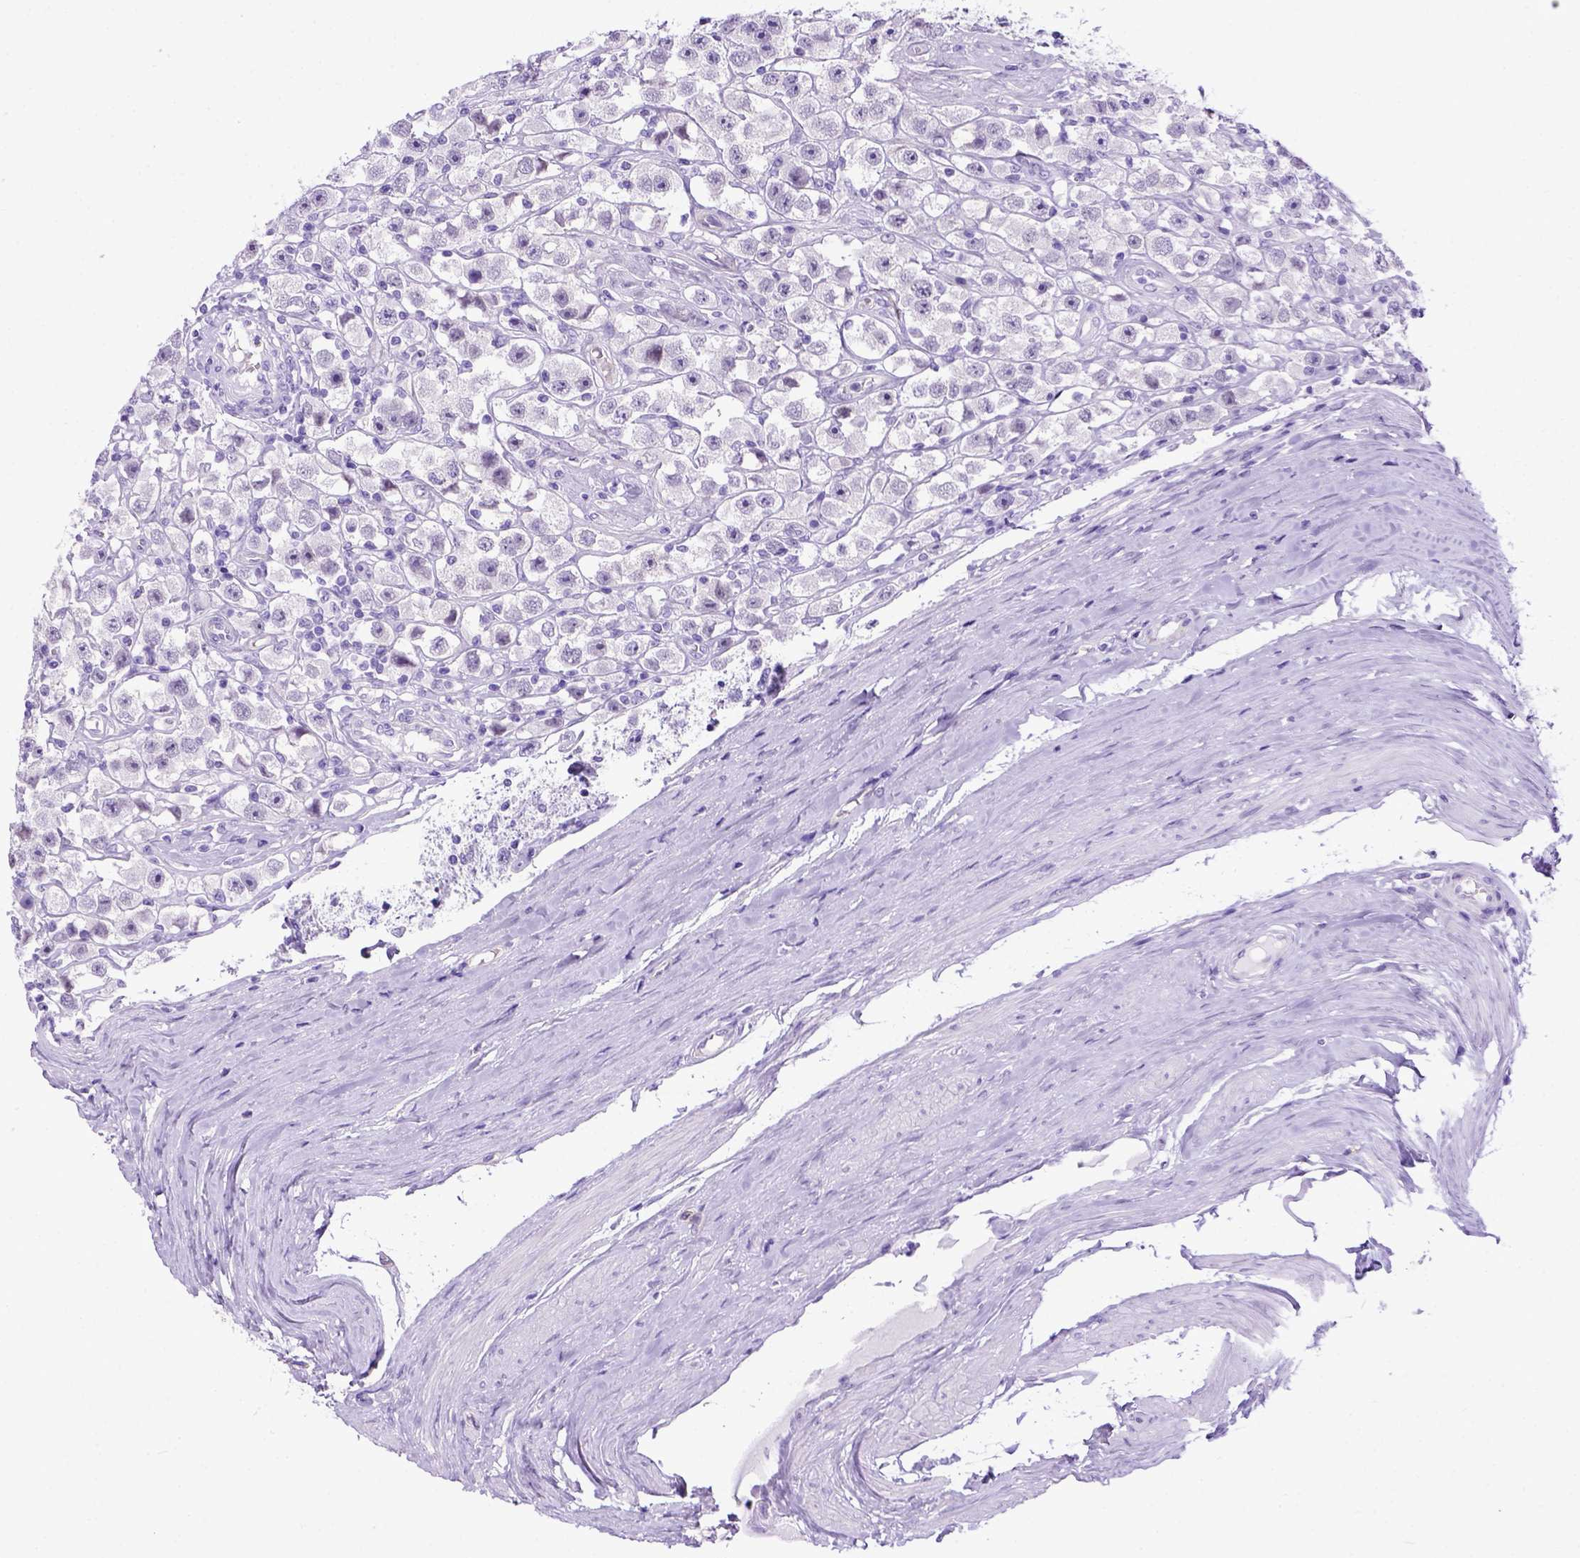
{"staining": {"intensity": "negative", "quantity": "none", "location": "none"}, "tissue": "testis cancer", "cell_type": "Tumor cells", "image_type": "cancer", "snomed": [{"axis": "morphology", "description": "Seminoma, NOS"}, {"axis": "topography", "description": "Testis"}], "caption": "This photomicrograph is of testis cancer (seminoma) stained with immunohistochemistry (IHC) to label a protein in brown with the nuclei are counter-stained blue. There is no expression in tumor cells. (Stains: DAB immunohistochemistry with hematoxylin counter stain, Microscopy: brightfield microscopy at high magnification).", "gene": "ADAM12", "patient": {"sex": "male", "age": 45}}